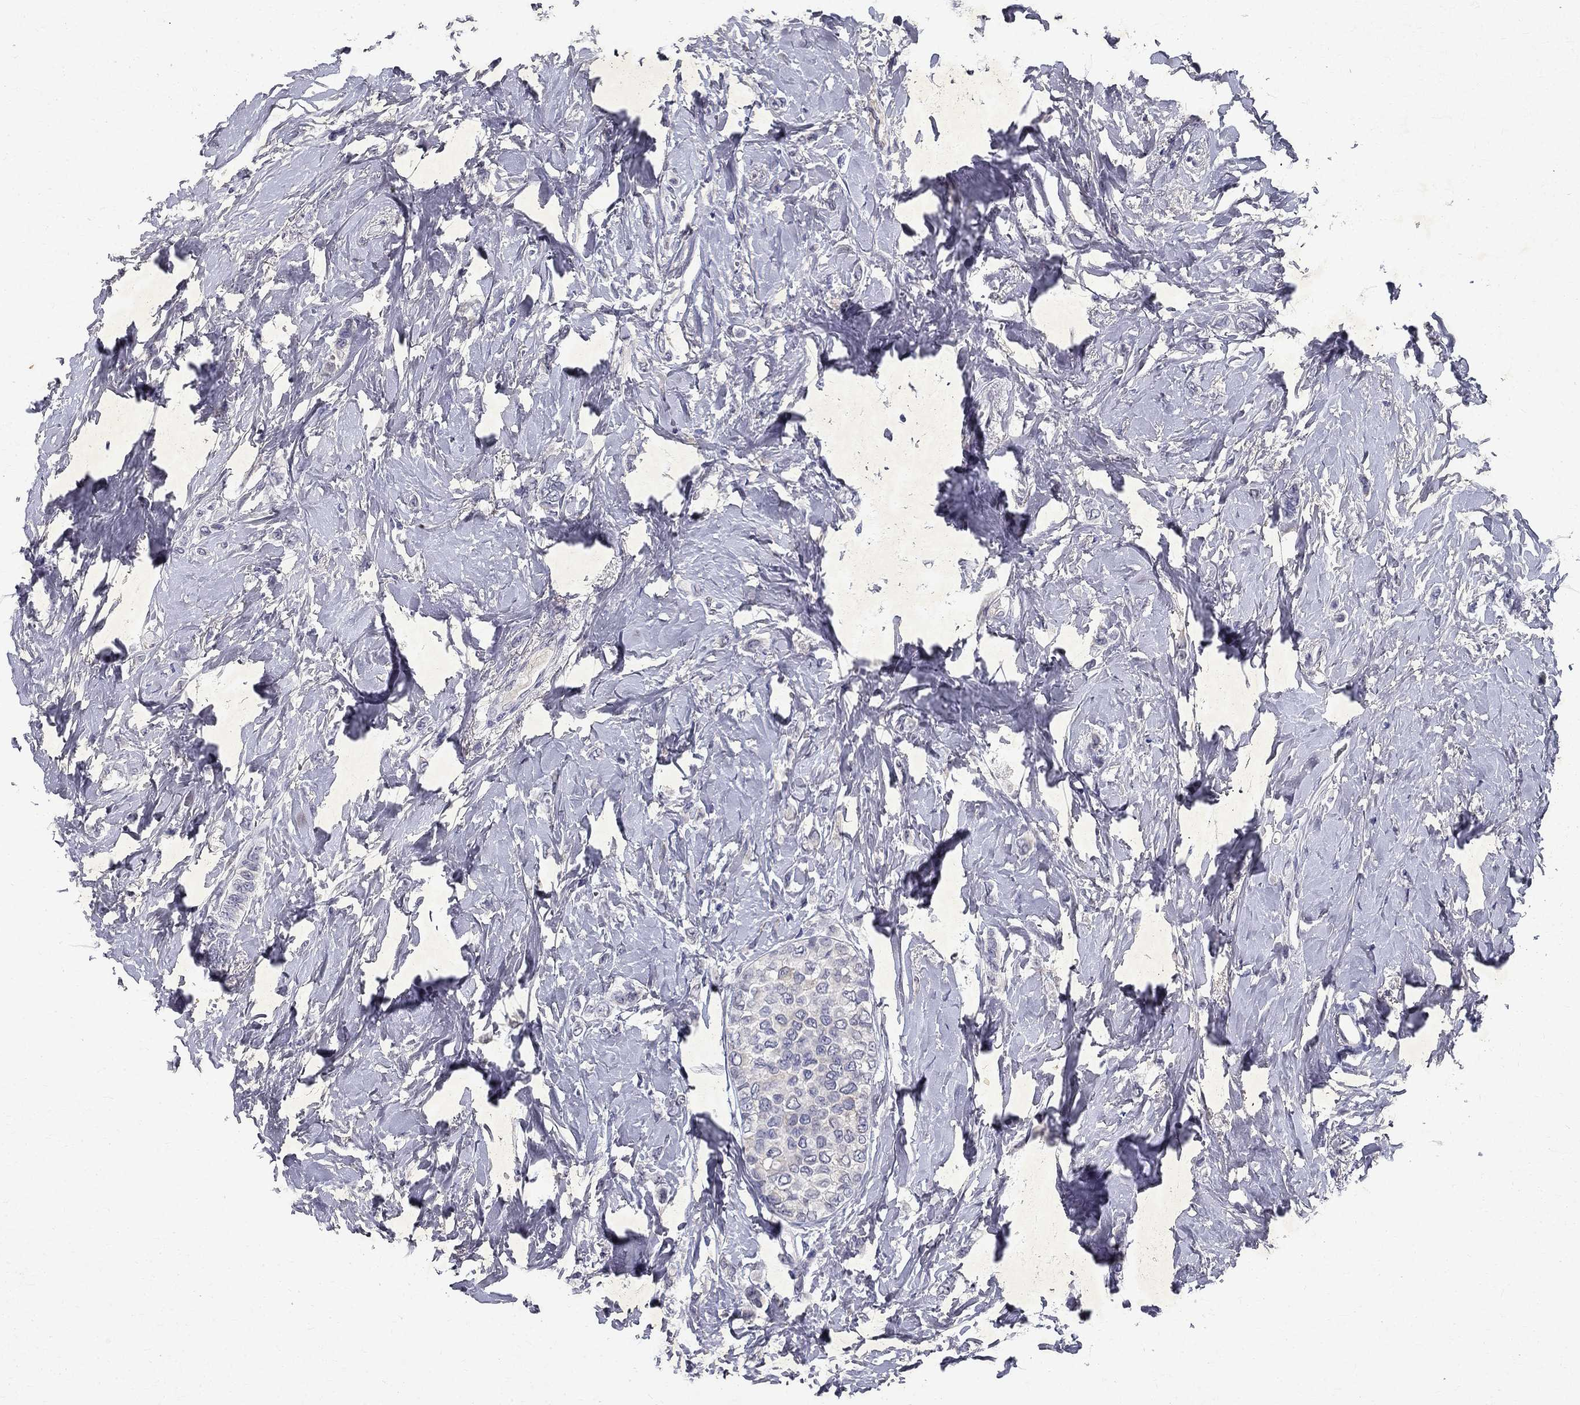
{"staining": {"intensity": "negative", "quantity": "none", "location": "none"}, "tissue": "breast cancer", "cell_type": "Tumor cells", "image_type": "cancer", "snomed": [{"axis": "morphology", "description": "Lobular carcinoma"}, {"axis": "topography", "description": "Breast"}], "caption": "This is an immunohistochemistry (IHC) micrograph of breast cancer. There is no expression in tumor cells.", "gene": "RBFOX1", "patient": {"sex": "female", "age": 66}}